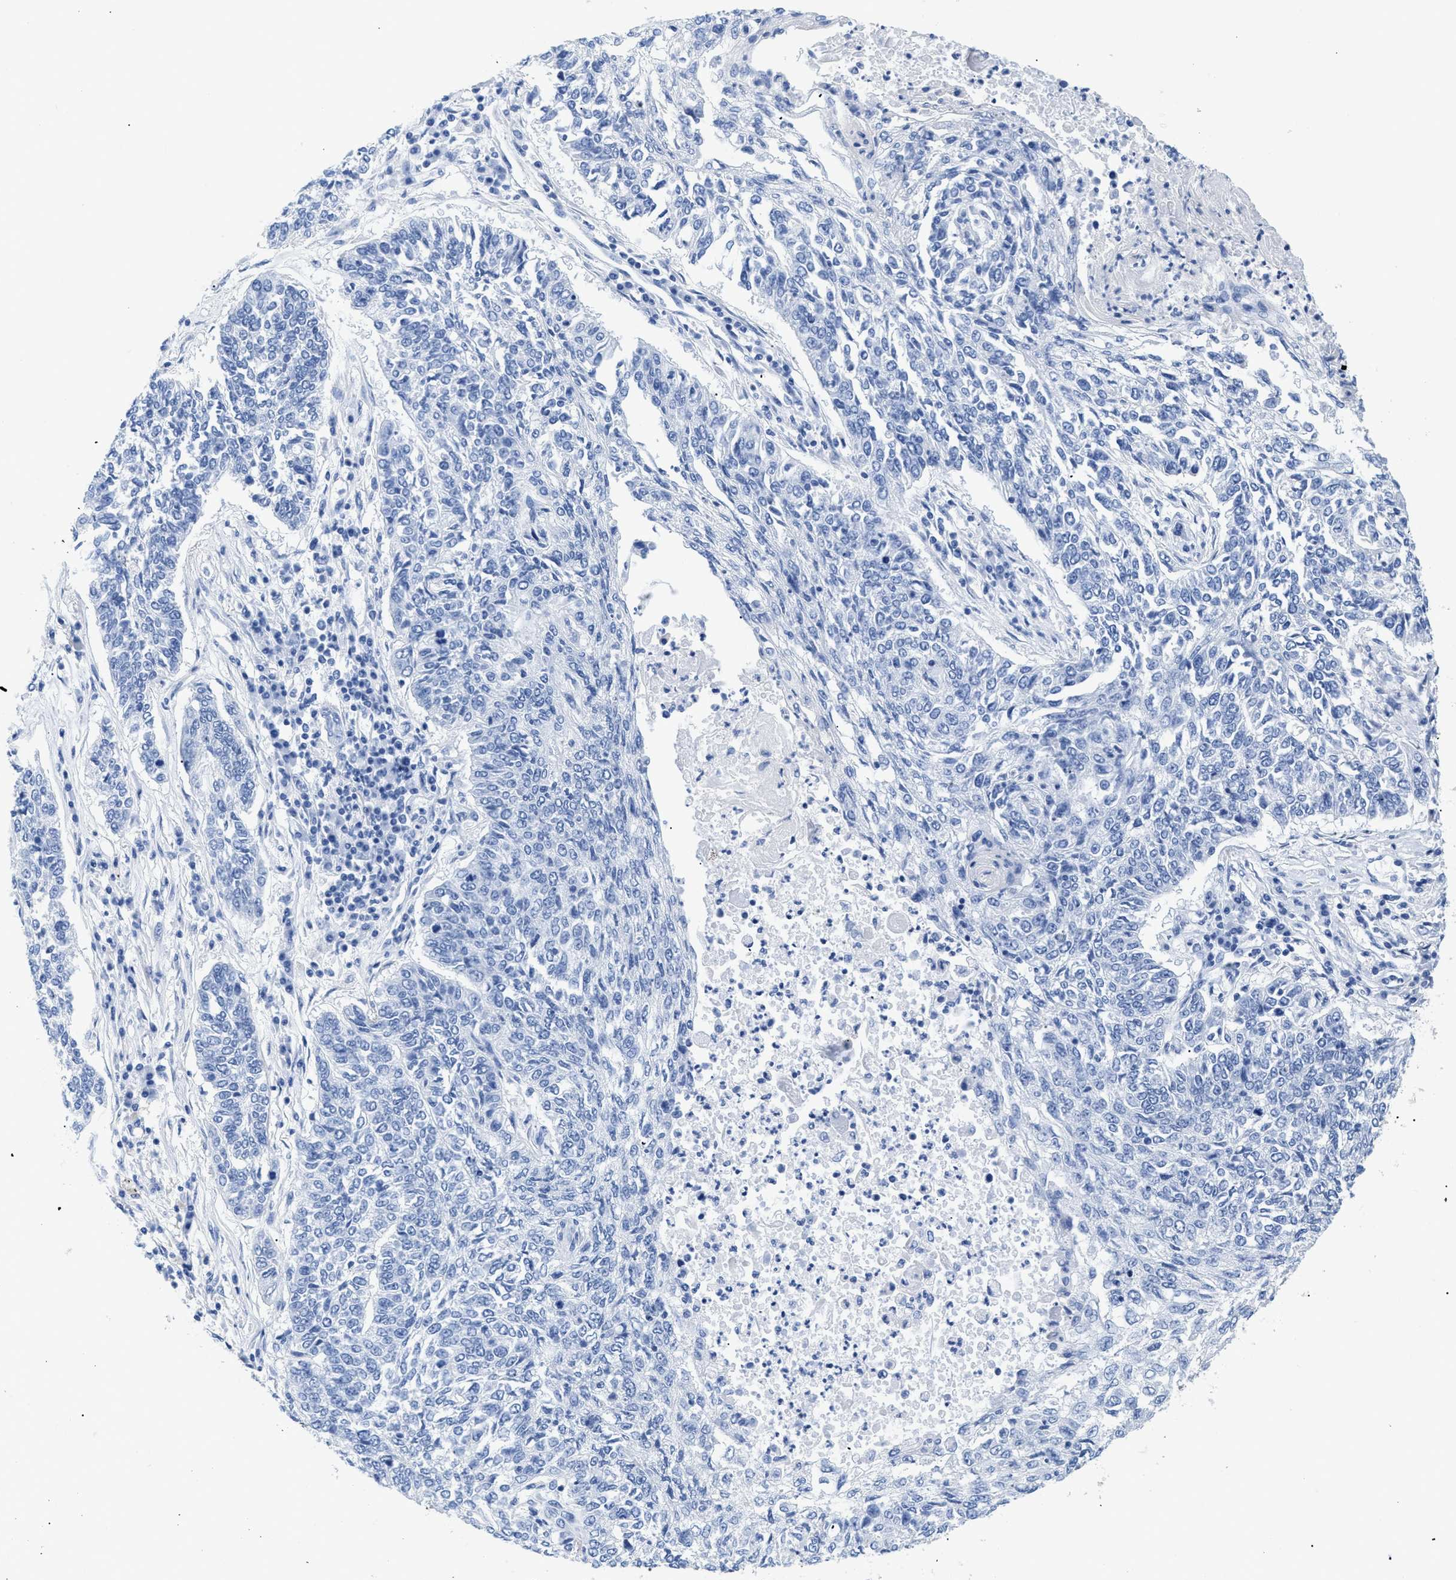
{"staining": {"intensity": "negative", "quantity": "none", "location": "none"}, "tissue": "lung cancer", "cell_type": "Tumor cells", "image_type": "cancer", "snomed": [{"axis": "morphology", "description": "Normal tissue, NOS"}, {"axis": "morphology", "description": "Squamous cell carcinoma, NOS"}, {"axis": "topography", "description": "Cartilage tissue"}, {"axis": "topography", "description": "Bronchus"}, {"axis": "topography", "description": "Lung"}], "caption": "High power microscopy micrograph of an IHC image of squamous cell carcinoma (lung), revealing no significant expression in tumor cells. (IHC, brightfield microscopy, high magnification).", "gene": "DLC1", "patient": {"sex": "female", "age": 49}}